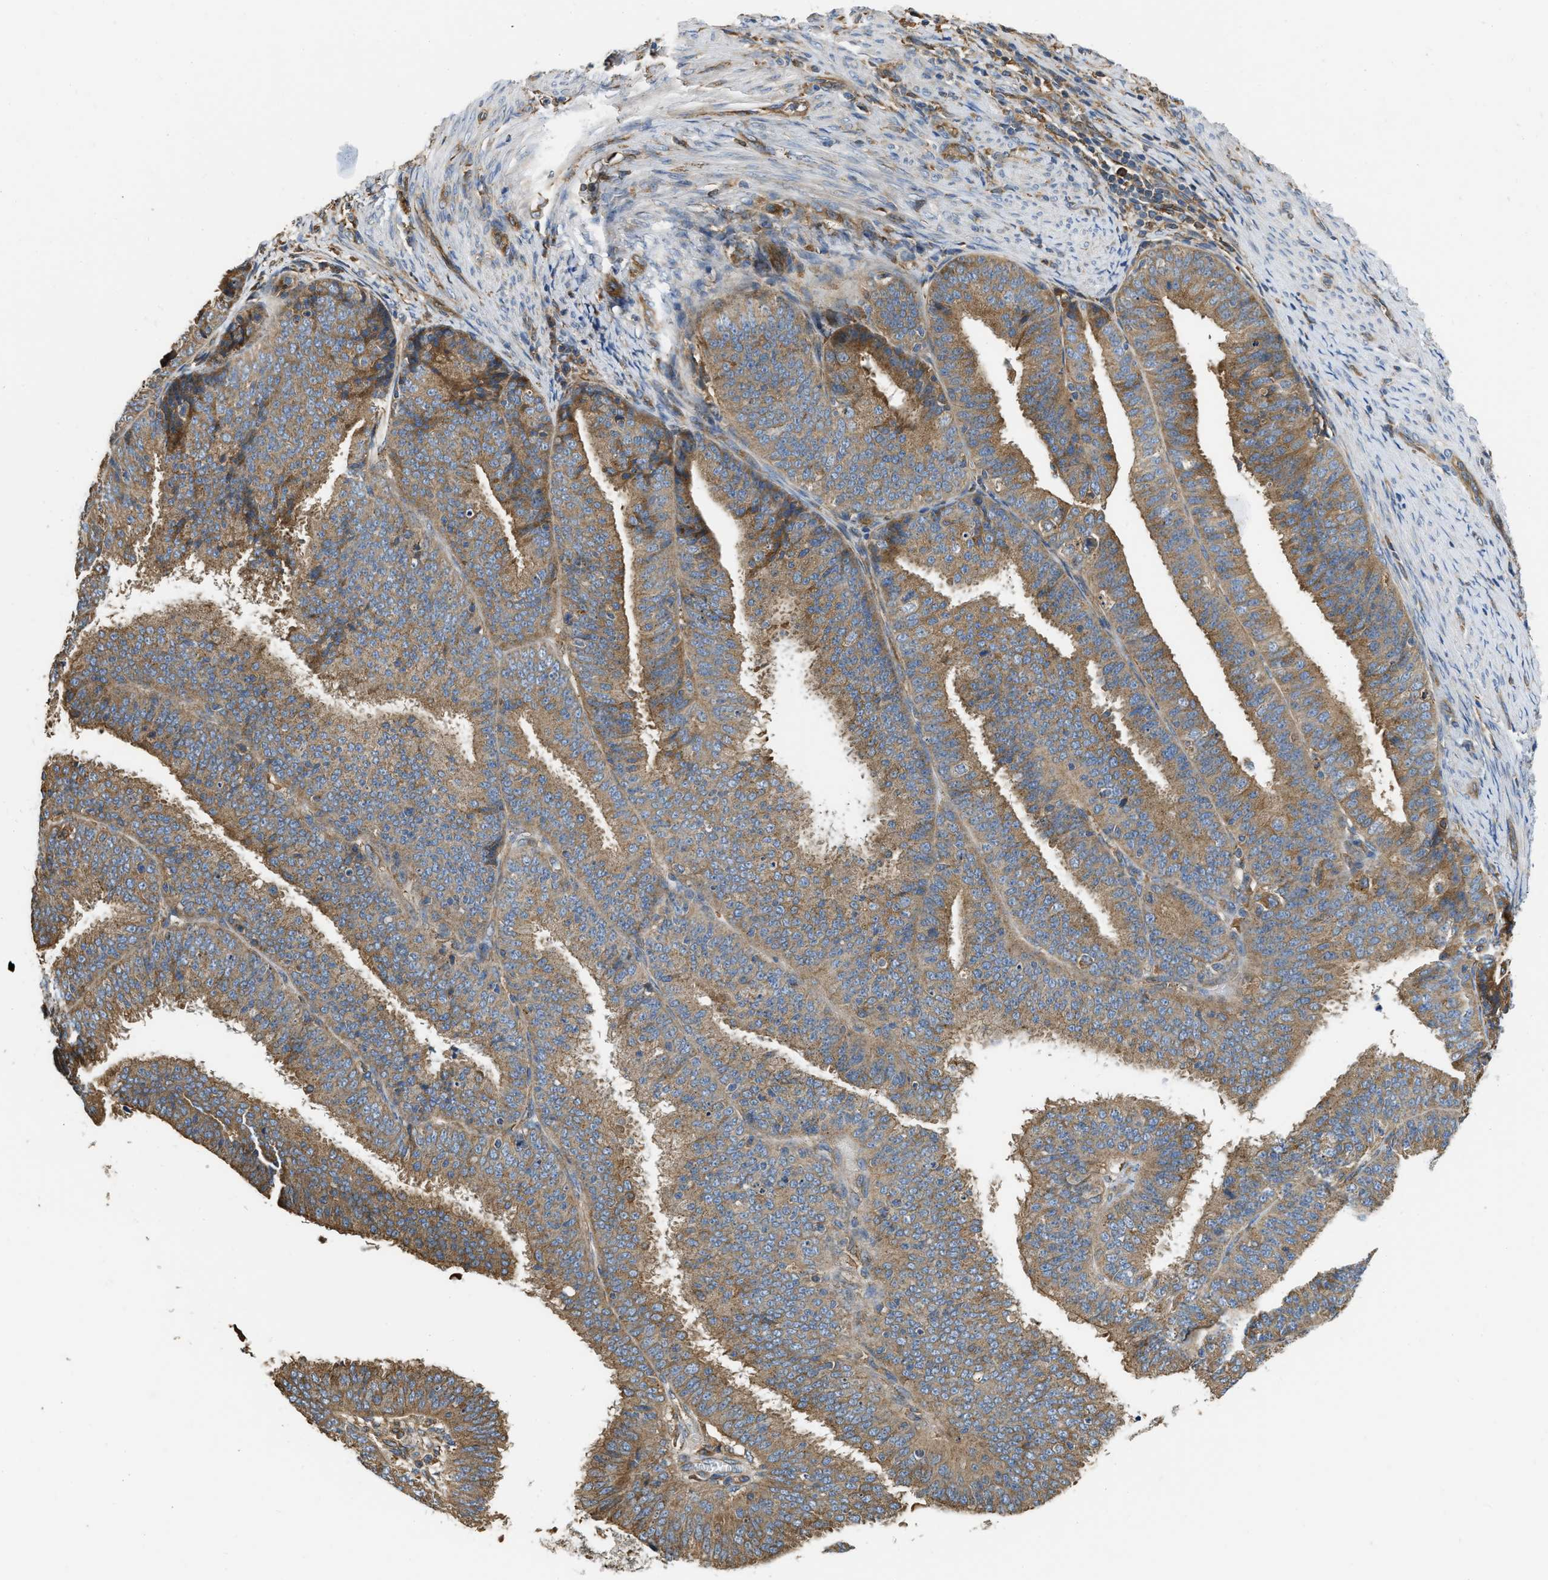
{"staining": {"intensity": "moderate", "quantity": ">75%", "location": "cytoplasmic/membranous"}, "tissue": "endometrial cancer", "cell_type": "Tumor cells", "image_type": "cancer", "snomed": [{"axis": "morphology", "description": "Adenocarcinoma, NOS"}, {"axis": "topography", "description": "Endometrium"}], "caption": "Tumor cells reveal medium levels of moderate cytoplasmic/membranous expression in approximately >75% of cells in human endometrial adenocarcinoma. The protein of interest is shown in brown color, while the nuclei are stained blue.", "gene": "FLNB", "patient": {"sex": "female", "age": 70}}